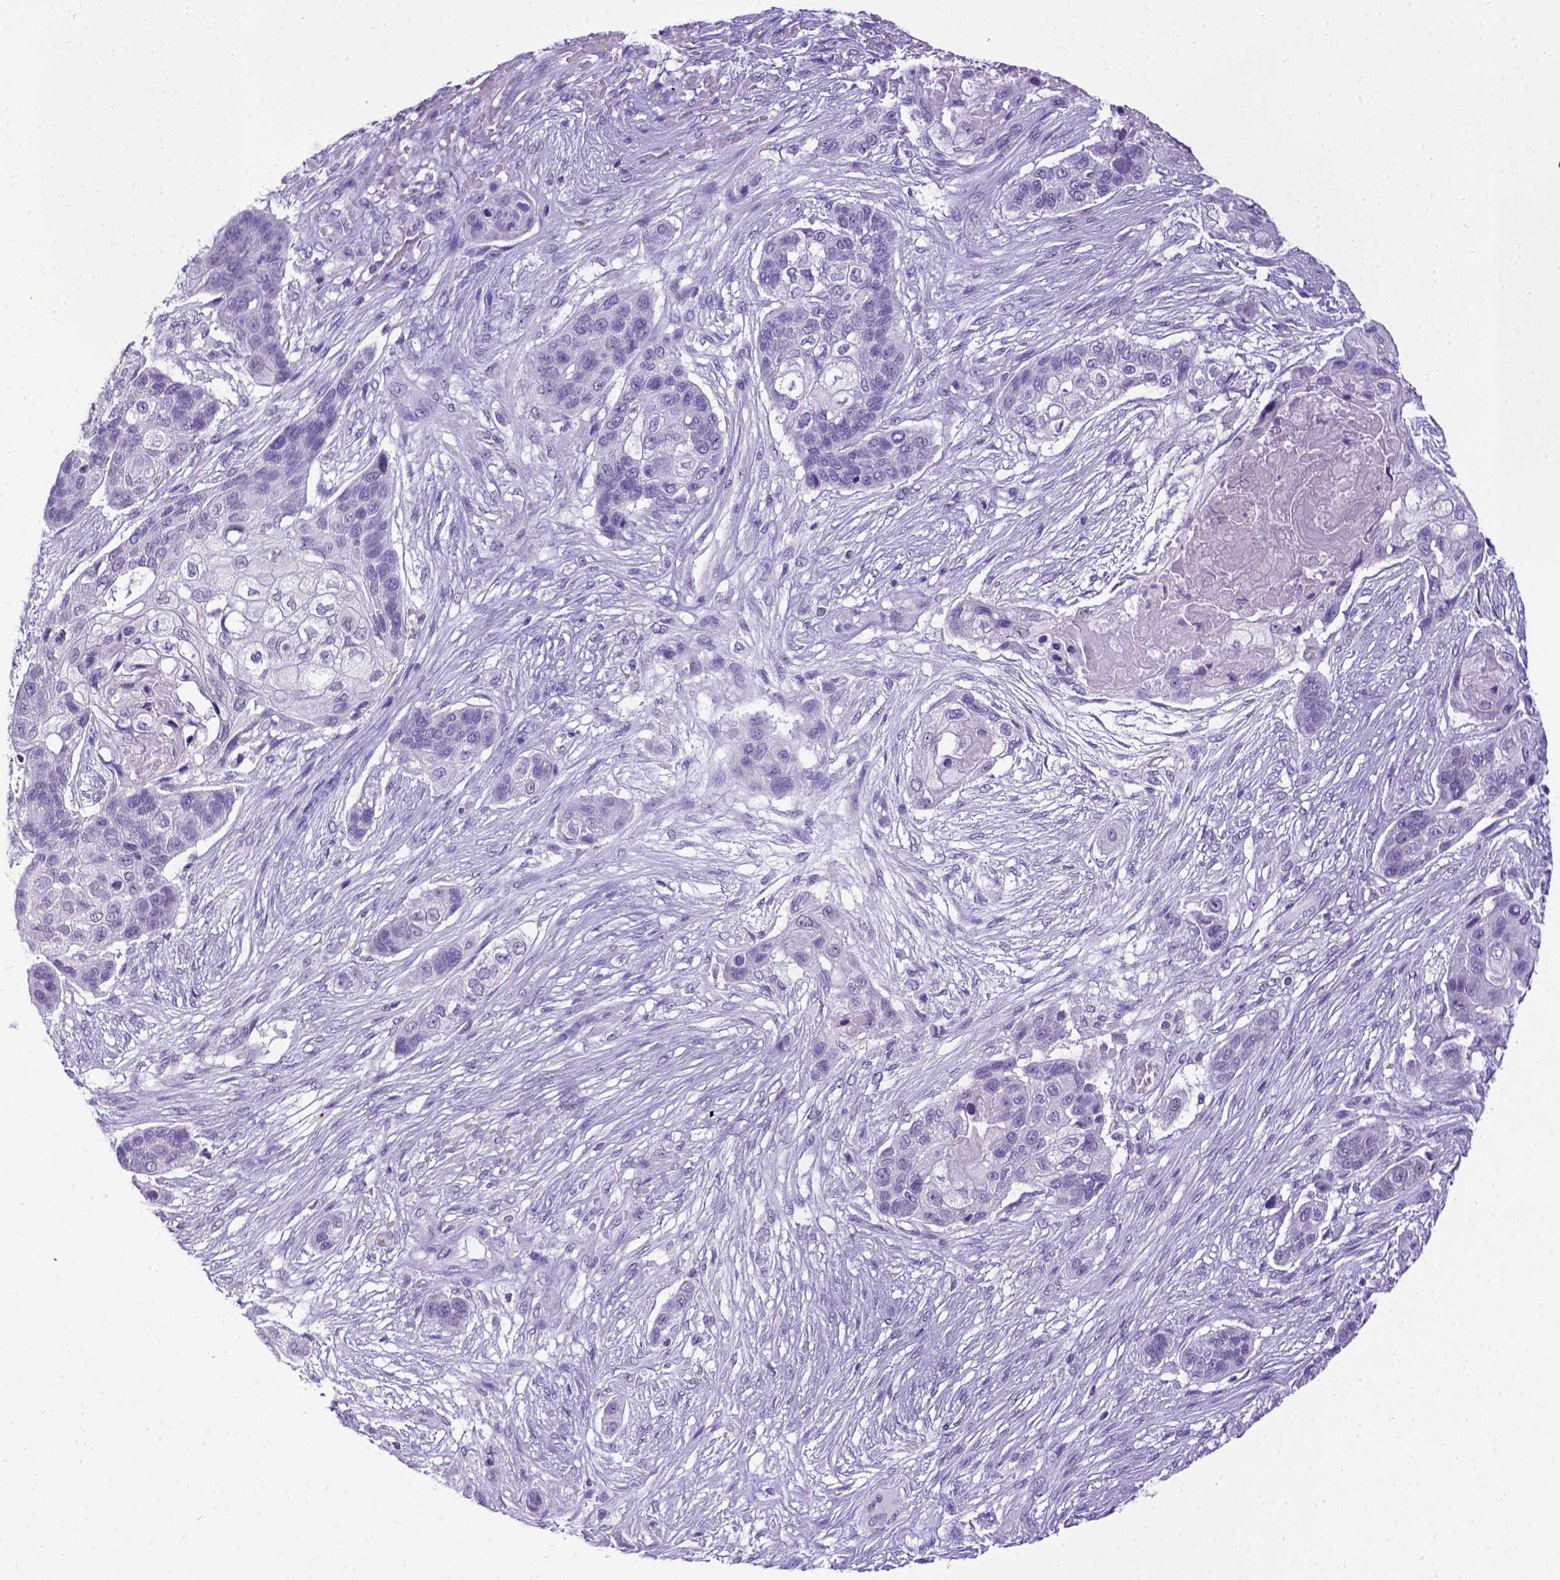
{"staining": {"intensity": "negative", "quantity": "none", "location": "none"}, "tissue": "lung cancer", "cell_type": "Tumor cells", "image_type": "cancer", "snomed": [{"axis": "morphology", "description": "Squamous cell carcinoma, NOS"}, {"axis": "topography", "description": "Lung"}], "caption": "Immunohistochemistry image of neoplastic tissue: squamous cell carcinoma (lung) stained with DAB reveals no significant protein positivity in tumor cells.", "gene": "ESR1", "patient": {"sex": "male", "age": 69}}